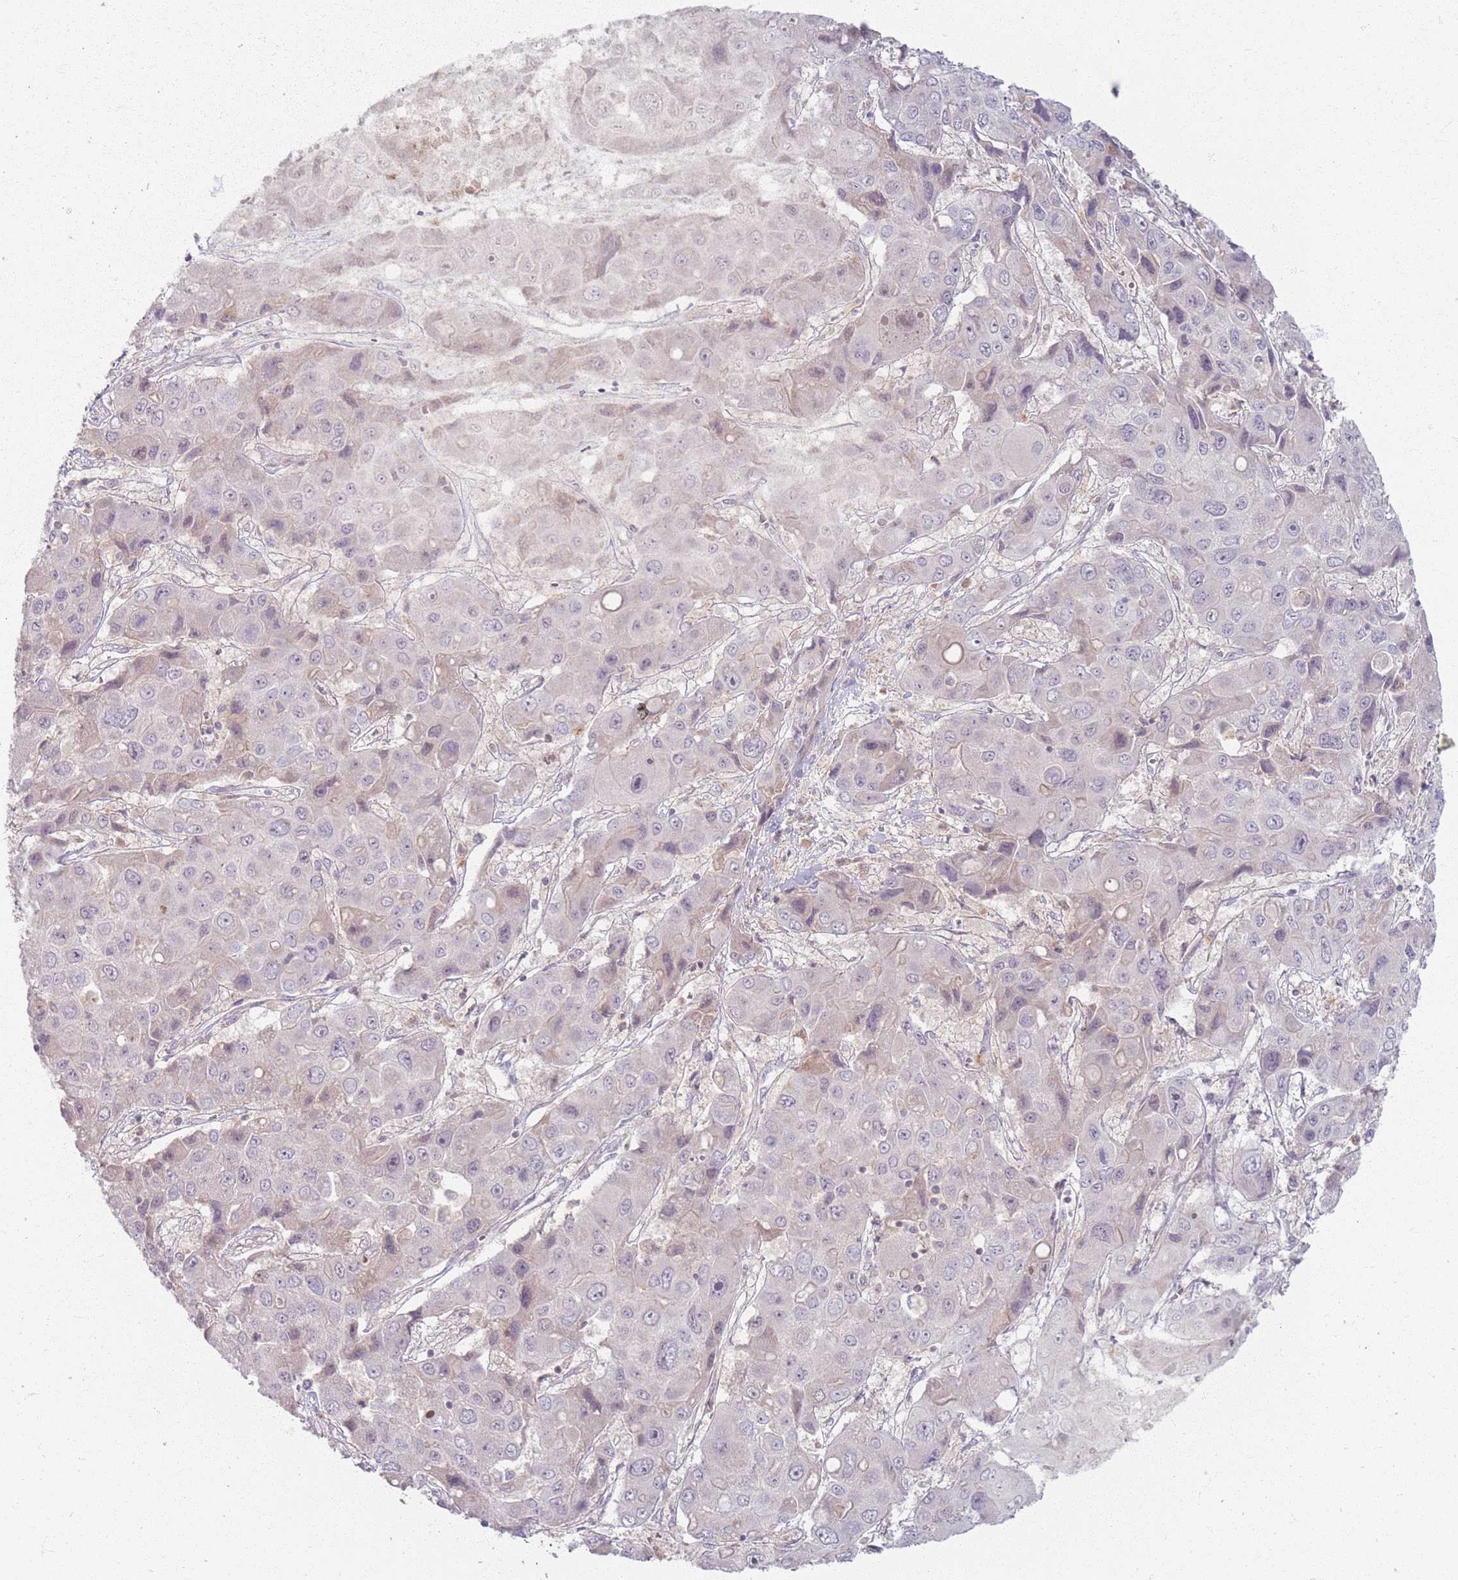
{"staining": {"intensity": "negative", "quantity": "none", "location": "none"}, "tissue": "liver cancer", "cell_type": "Tumor cells", "image_type": "cancer", "snomed": [{"axis": "morphology", "description": "Cholangiocarcinoma"}, {"axis": "topography", "description": "Liver"}], "caption": "The histopathology image reveals no significant positivity in tumor cells of liver cancer.", "gene": "ZDHHC2", "patient": {"sex": "male", "age": 67}}